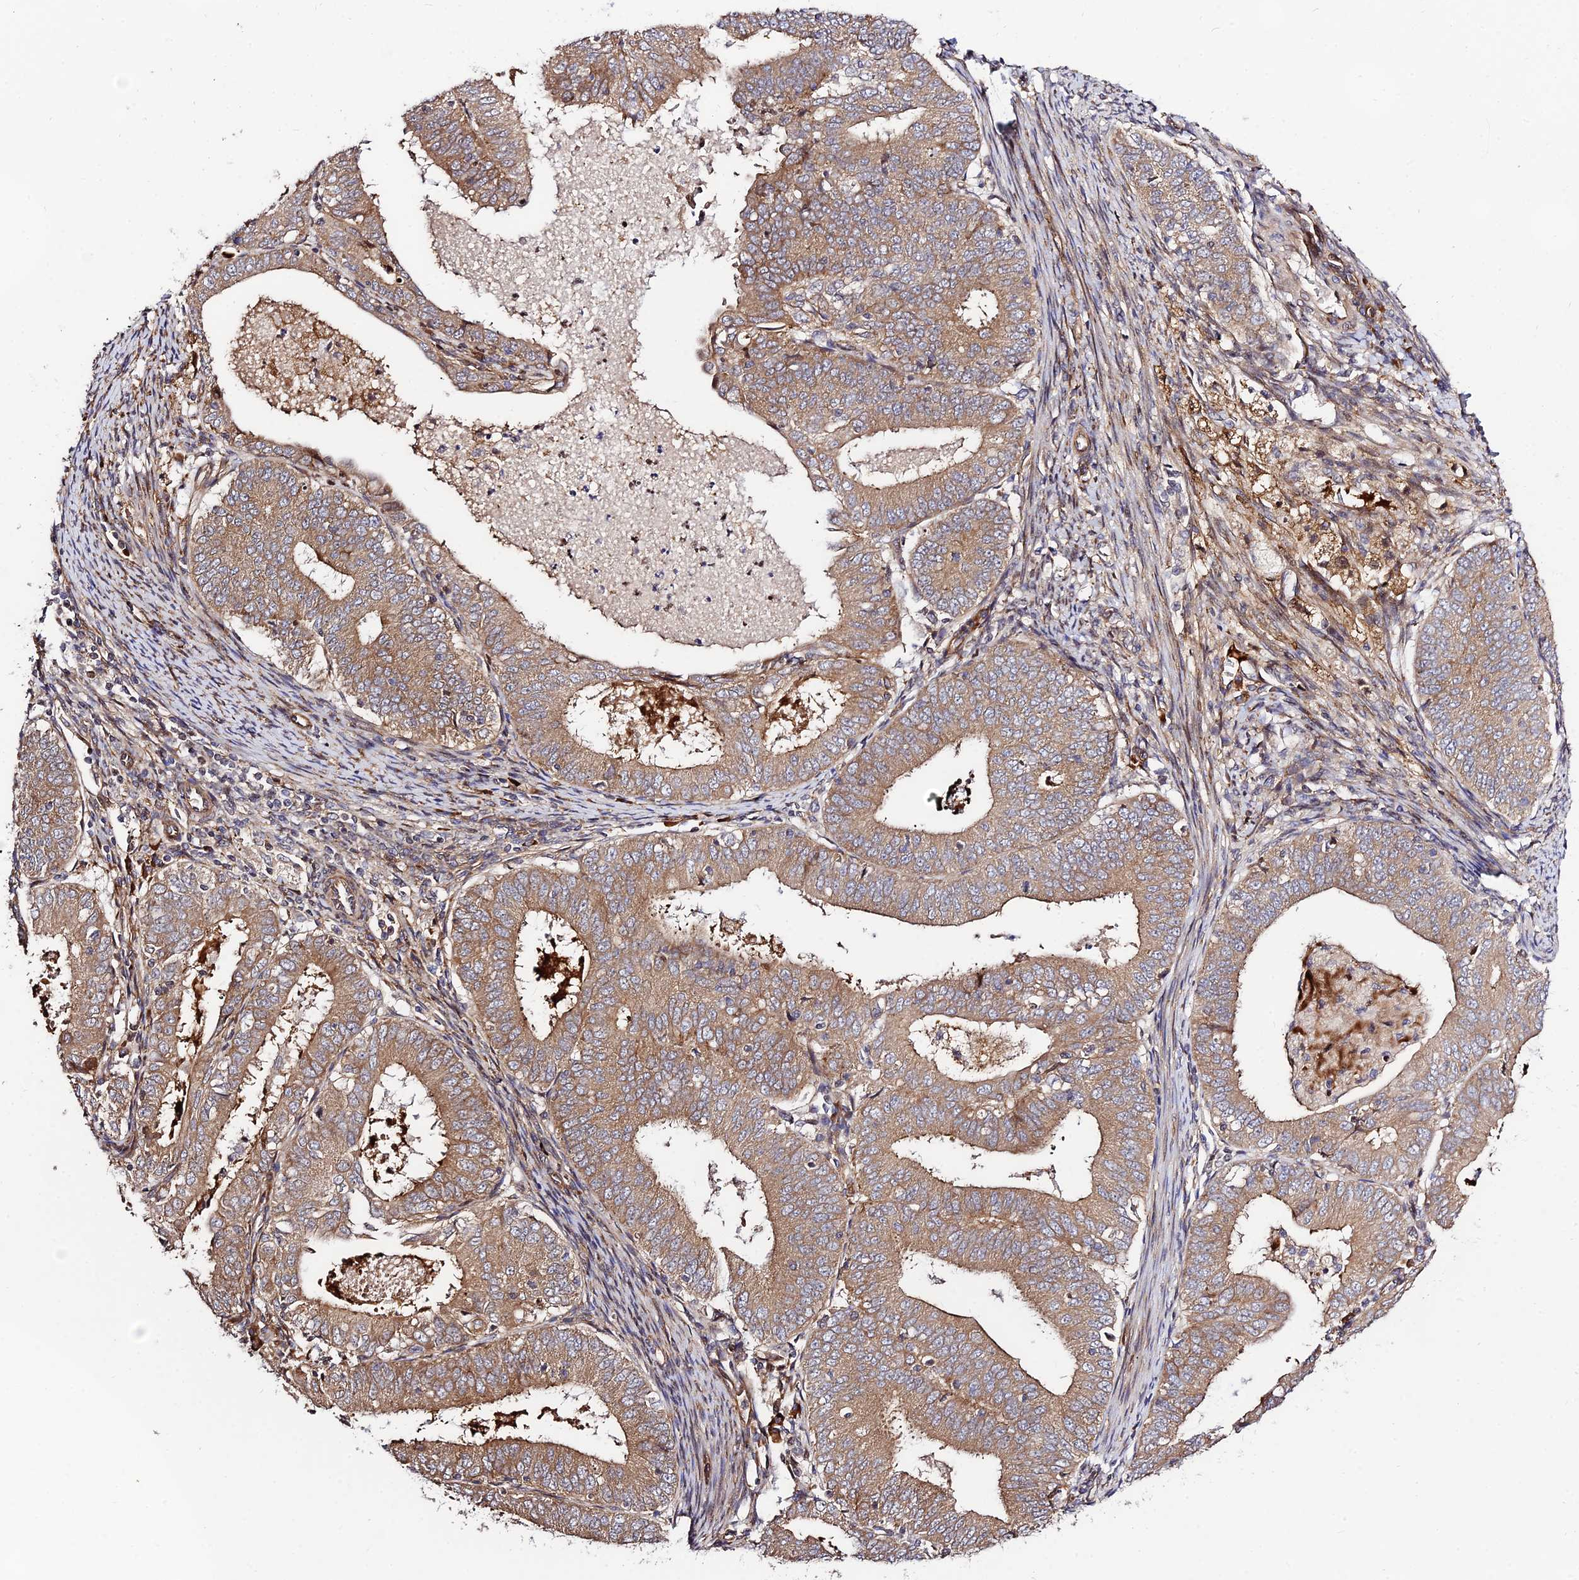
{"staining": {"intensity": "moderate", "quantity": ">75%", "location": "cytoplasmic/membranous"}, "tissue": "endometrial cancer", "cell_type": "Tumor cells", "image_type": "cancer", "snomed": [{"axis": "morphology", "description": "Adenocarcinoma, NOS"}, {"axis": "topography", "description": "Endometrium"}], "caption": "Immunohistochemistry image of neoplastic tissue: endometrial adenocarcinoma stained using immunohistochemistry reveals medium levels of moderate protein expression localized specifically in the cytoplasmic/membranous of tumor cells, appearing as a cytoplasmic/membranous brown color.", "gene": "SMG6", "patient": {"sex": "female", "age": 57}}